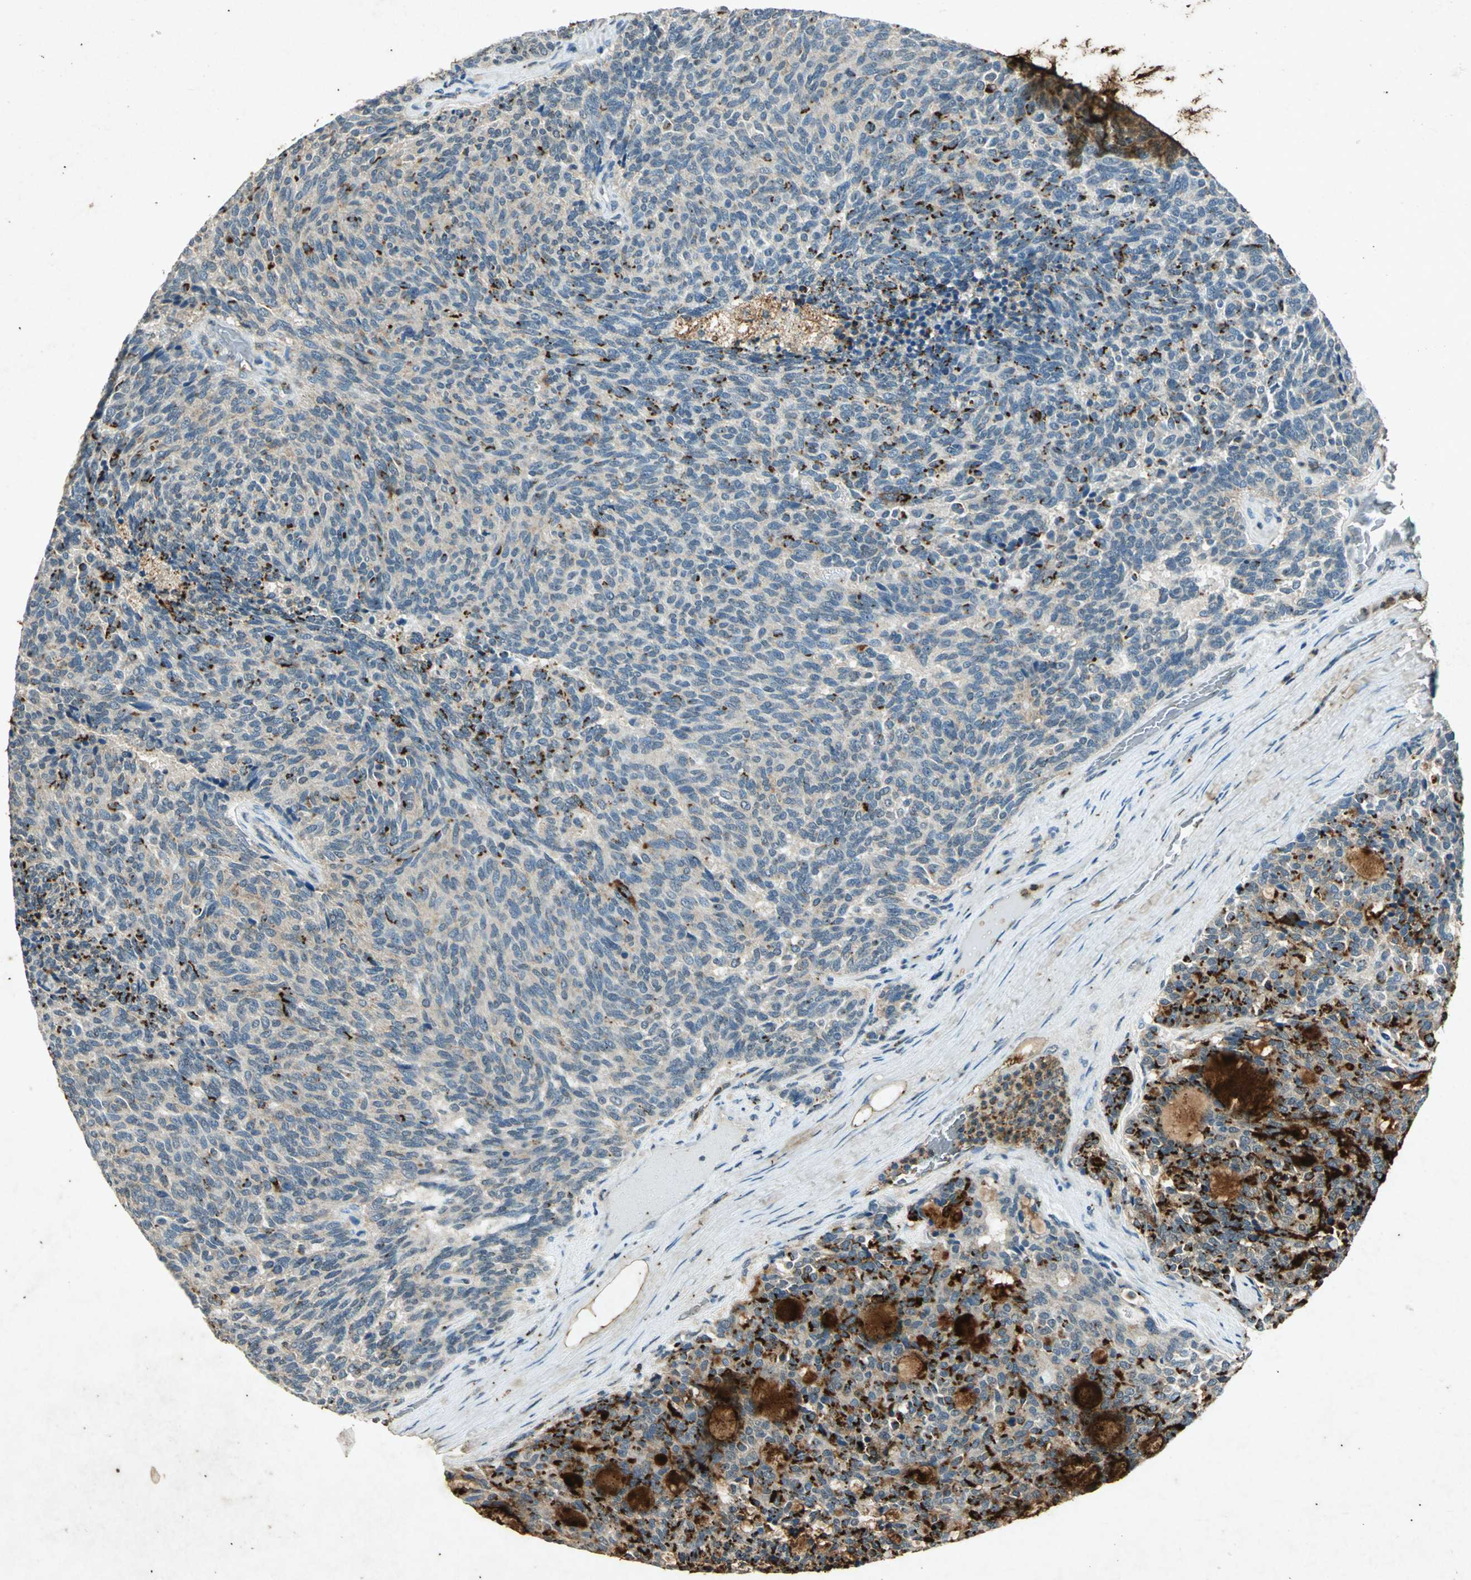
{"staining": {"intensity": "strong", "quantity": "<25%", "location": "cytoplasmic/membranous"}, "tissue": "carcinoid", "cell_type": "Tumor cells", "image_type": "cancer", "snomed": [{"axis": "morphology", "description": "Carcinoid, malignant, NOS"}, {"axis": "topography", "description": "Pancreas"}], "caption": "Immunohistochemistry (IHC) micrograph of carcinoid (malignant) stained for a protein (brown), which shows medium levels of strong cytoplasmic/membranous positivity in approximately <25% of tumor cells.", "gene": "PSEN1", "patient": {"sex": "female", "age": 54}}